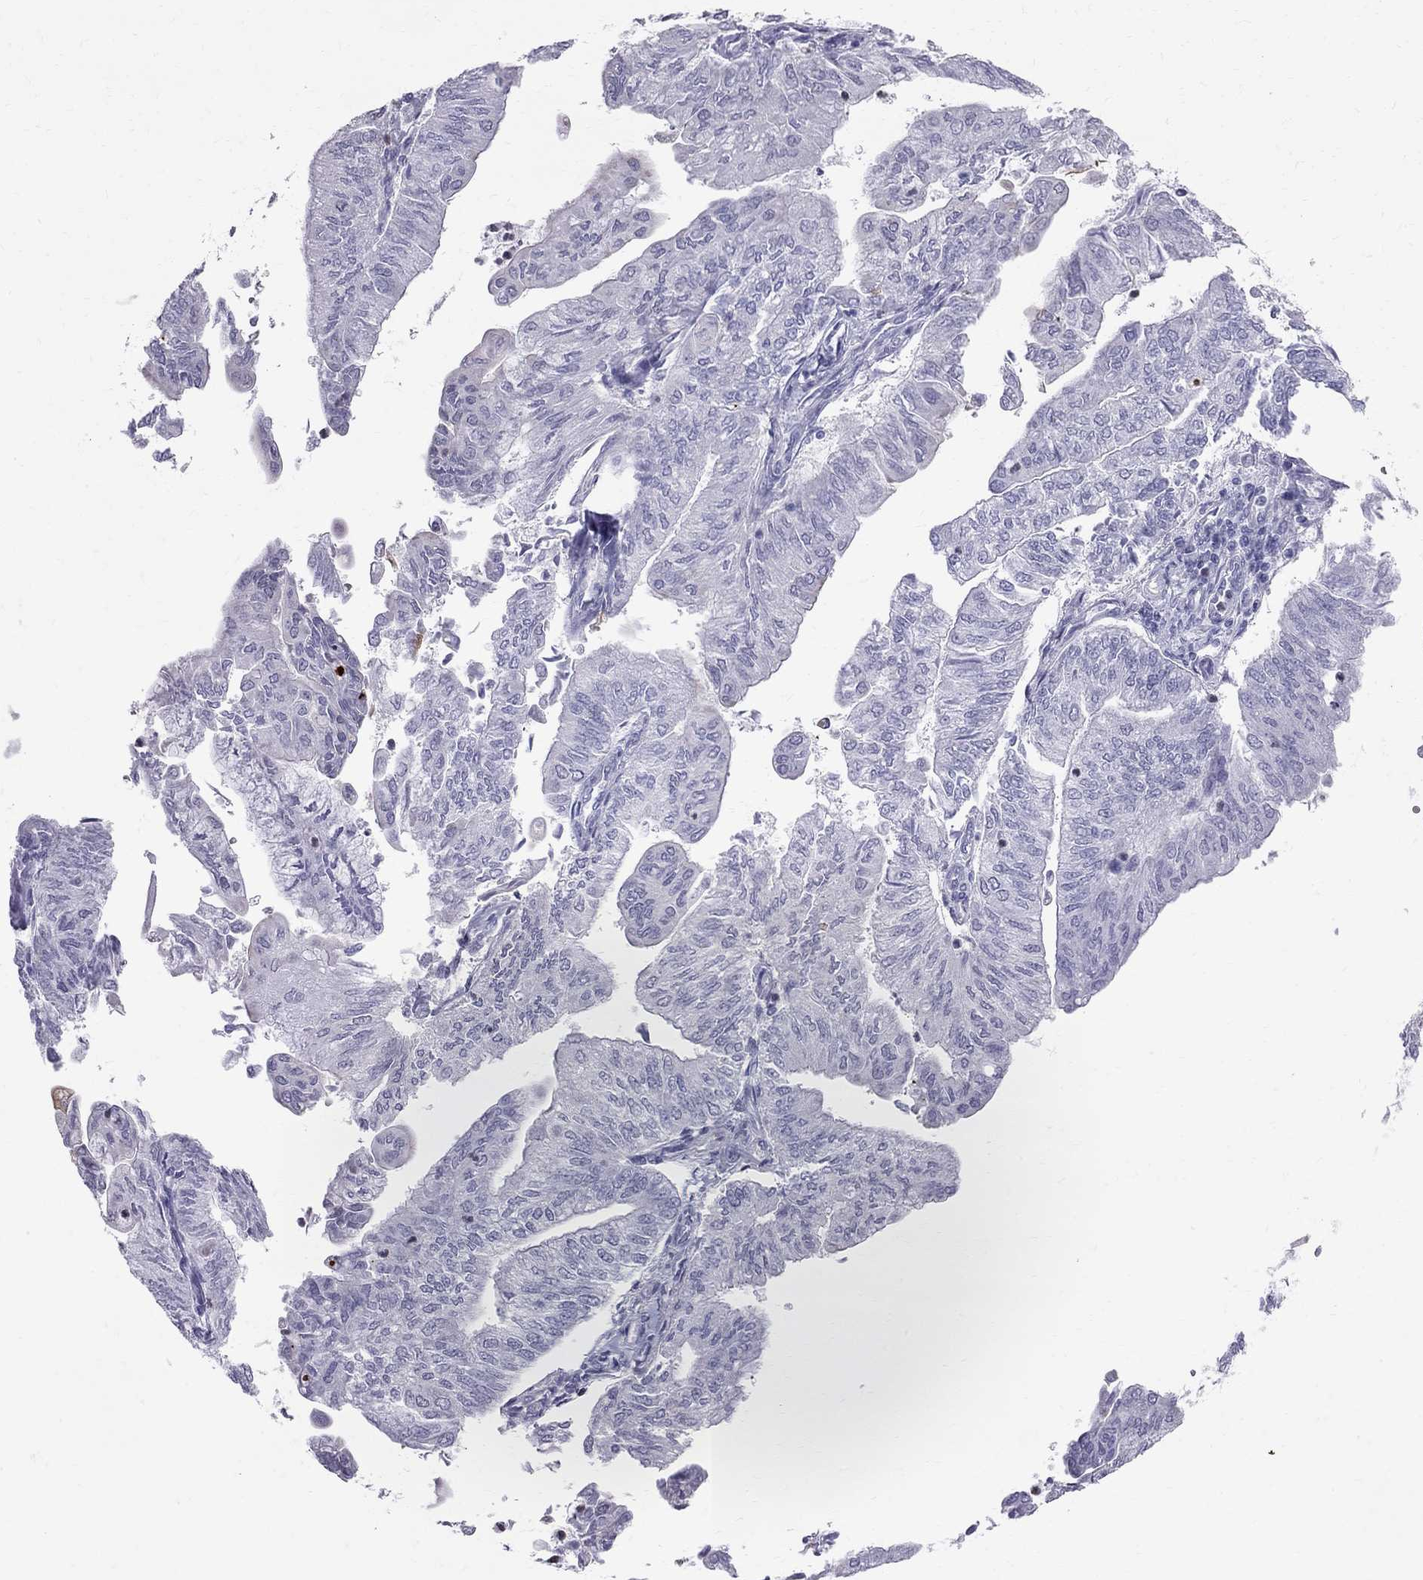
{"staining": {"intensity": "negative", "quantity": "none", "location": "none"}, "tissue": "endometrial cancer", "cell_type": "Tumor cells", "image_type": "cancer", "snomed": [{"axis": "morphology", "description": "Adenocarcinoma, NOS"}, {"axis": "topography", "description": "Endometrium"}], "caption": "Endometrial cancer was stained to show a protein in brown. There is no significant staining in tumor cells.", "gene": "MUC15", "patient": {"sex": "female", "age": 59}}